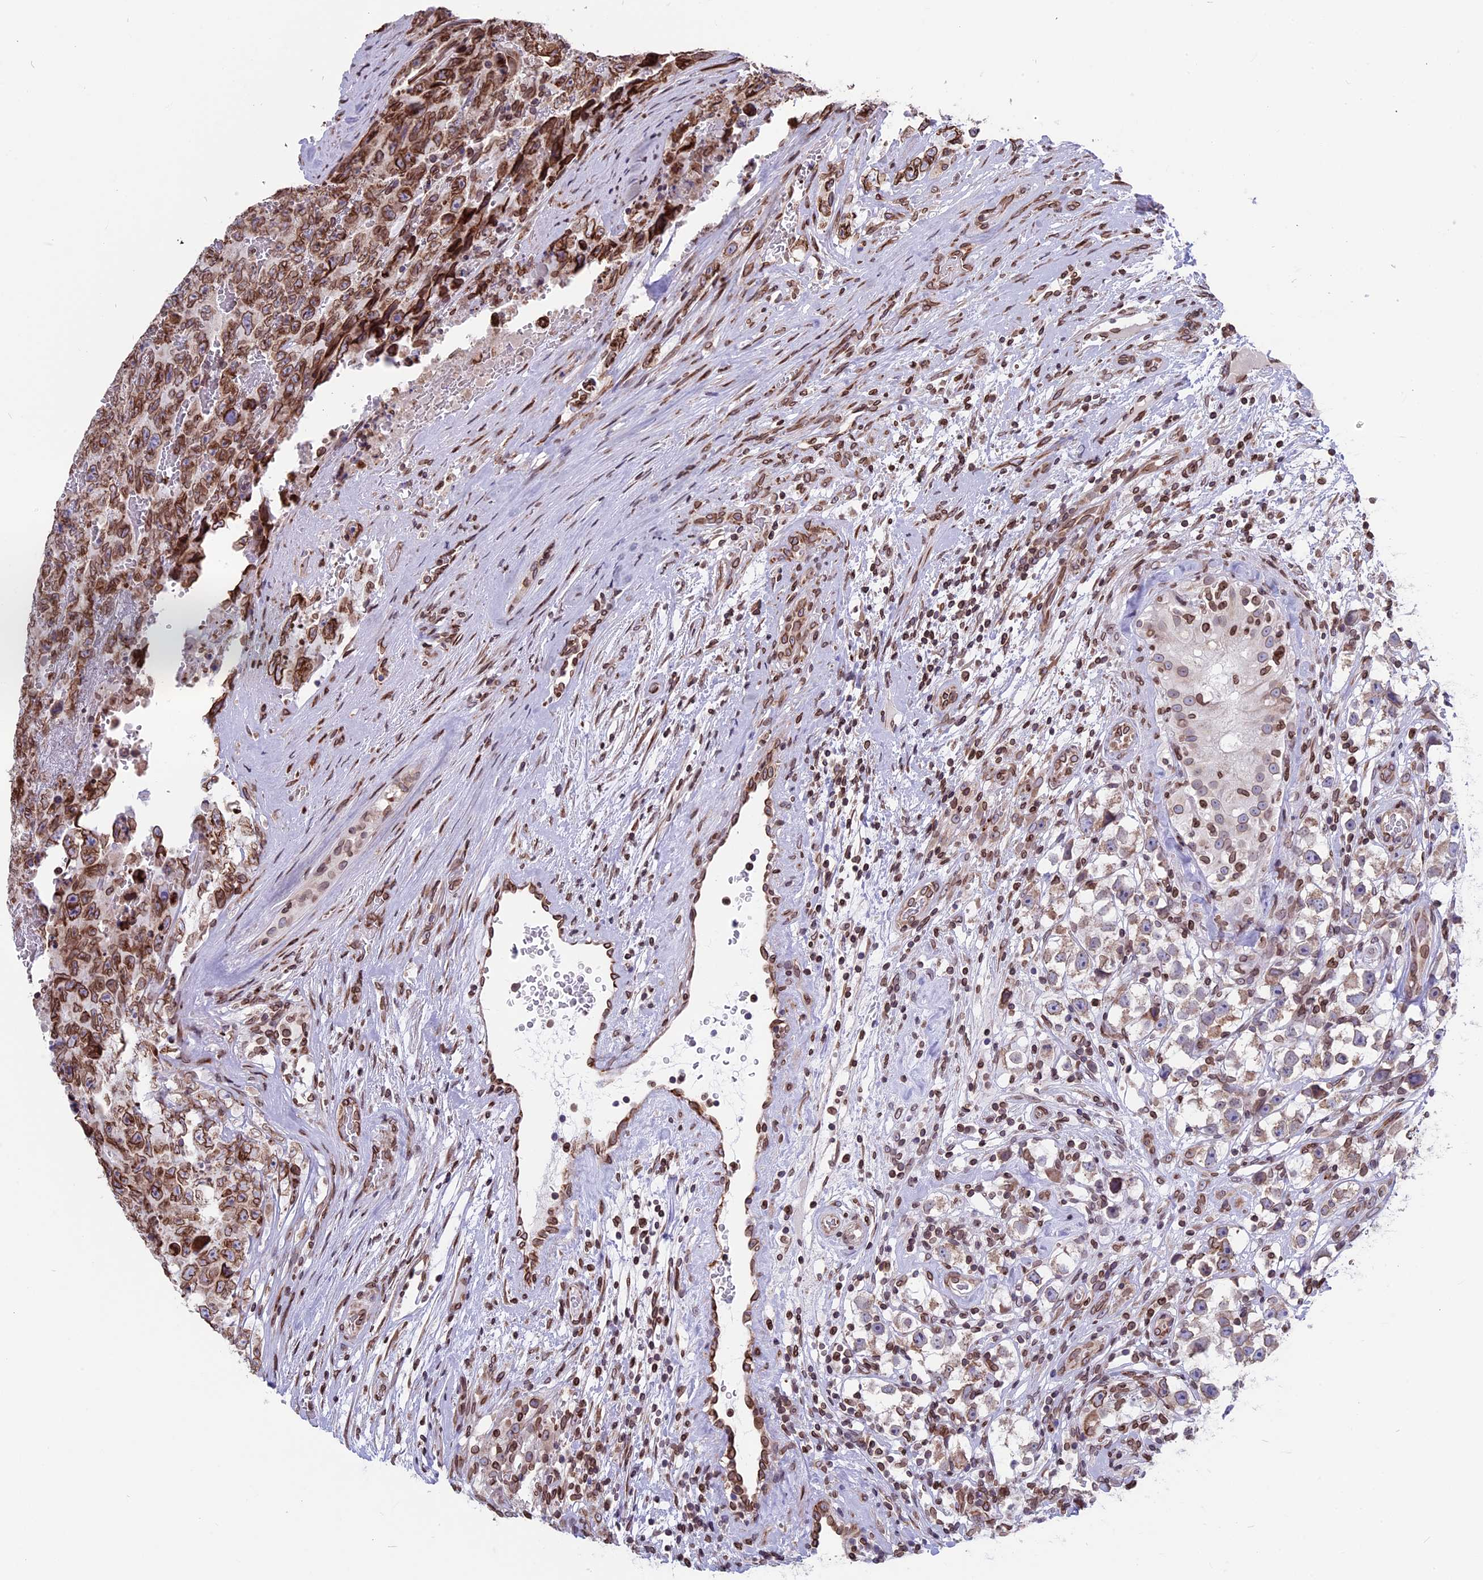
{"staining": {"intensity": "moderate", "quantity": ">75%", "location": "cytoplasmic/membranous,nuclear"}, "tissue": "testis cancer", "cell_type": "Tumor cells", "image_type": "cancer", "snomed": [{"axis": "morphology", "description": "Carcinoma, Embryonal, NOS"}, {"axis": "topography", "description": "Testis"}], "caption": "Immunohistochemical staining of embryonal carcinoma (testis) shows medium levels of moderate cytoplasmic/membranous and nuclear positivity in about >75% of tumor cells.", "gene": "PTCHD4", "patient": {"sex": "male", "age": 45}}